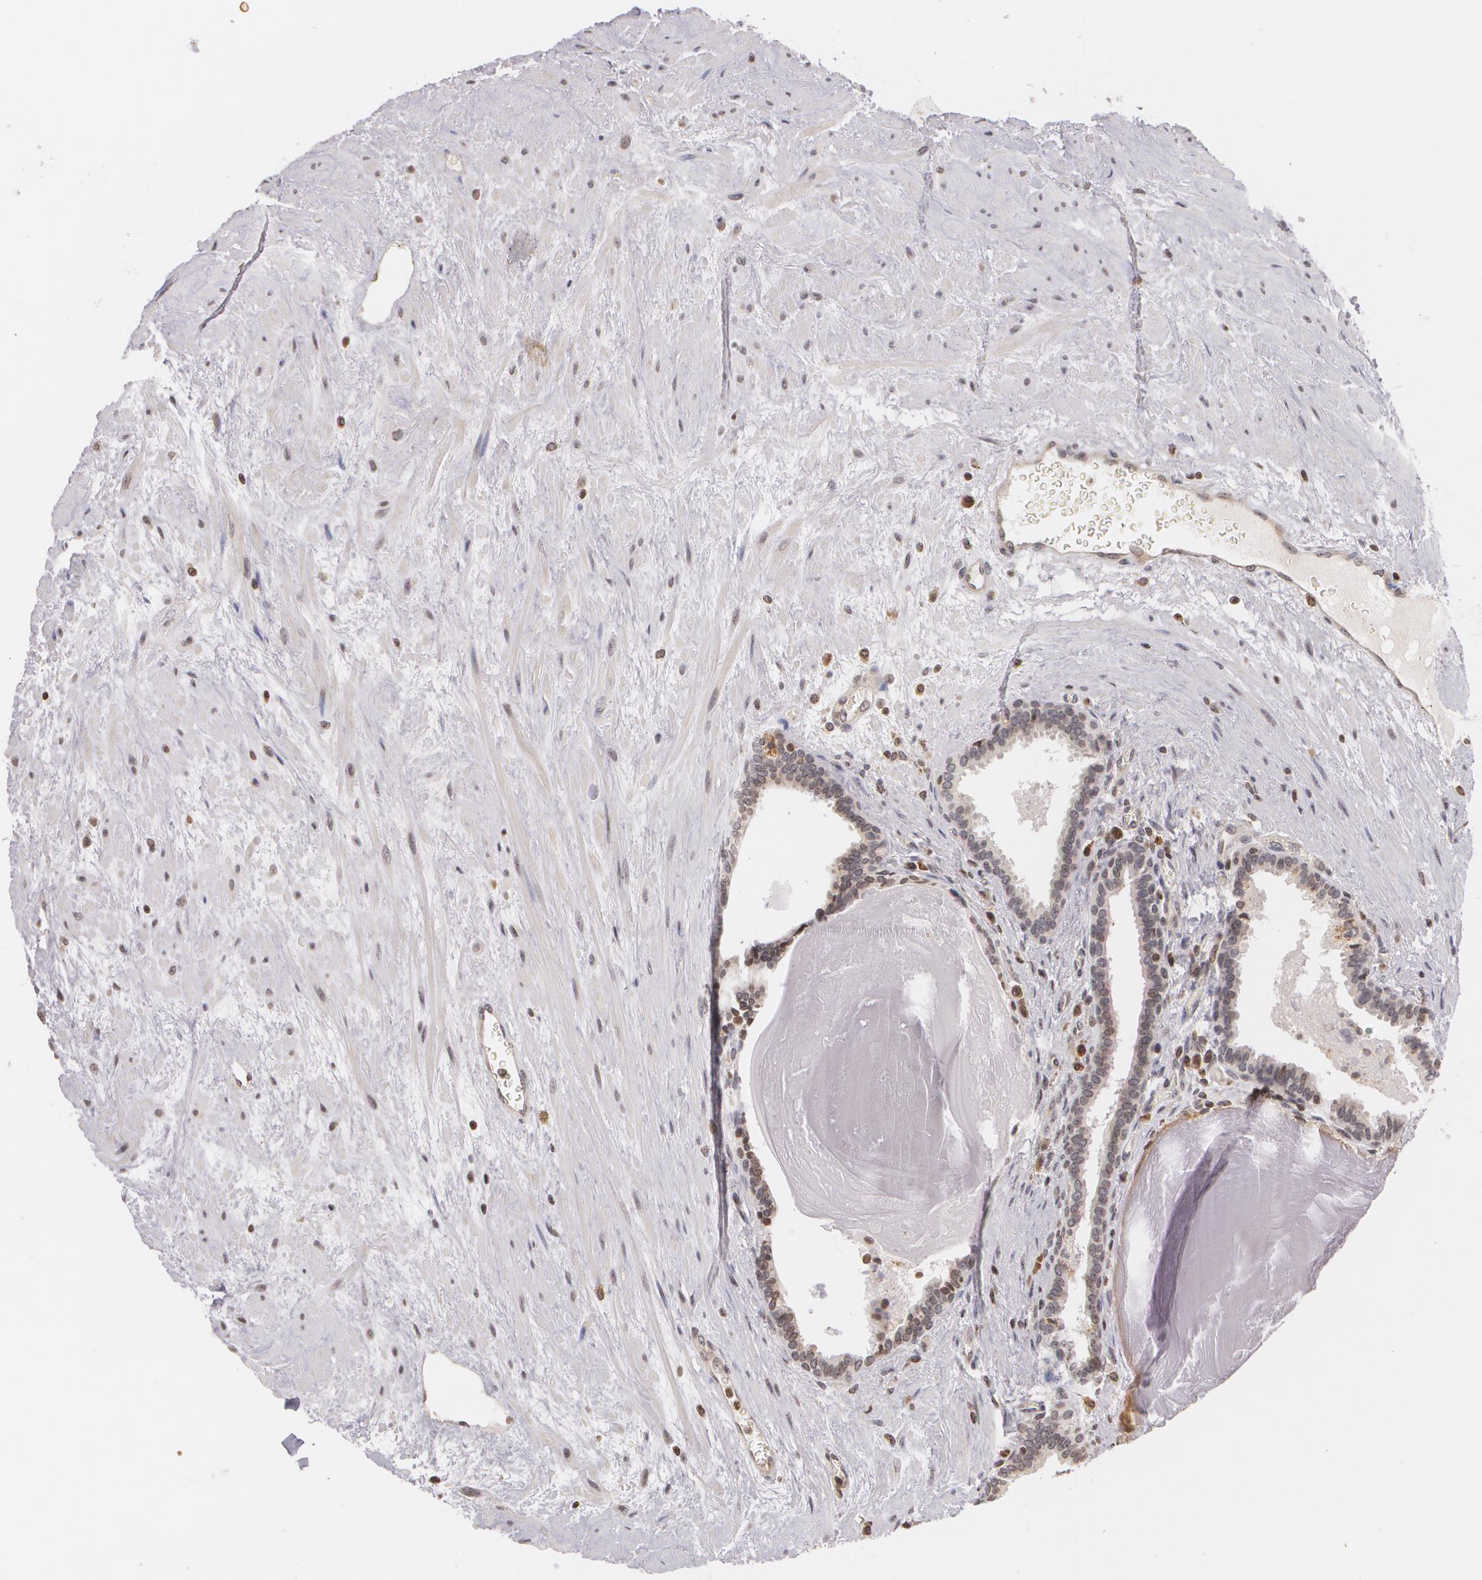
{"staining": {"intensity": "weak", "quantity": ">75%", "location": "cytoplasmic/membranous"}, "tissue": "prostate", "cell_type": "Glandular cells", "image_type": "normal", "snomed": [{"axis": "morphology", "description": "Normal tissue, NOS"}, {"axis": "topography", "description": "Prostate"}], "caption": "IHC of unremarkable prostate shows low levels of weak cytoplasmic/membranous expression in approximately >75% of glandular cells. The staining was performed using DAB (3,3'-diaminobenzidine) to visualize the protein expression in brown, while the nuclei were stained in blue with hematoxylin (Magnification: 20x).", "gene": "VAV3", "patient": {"sex": "male", "age": 65}}